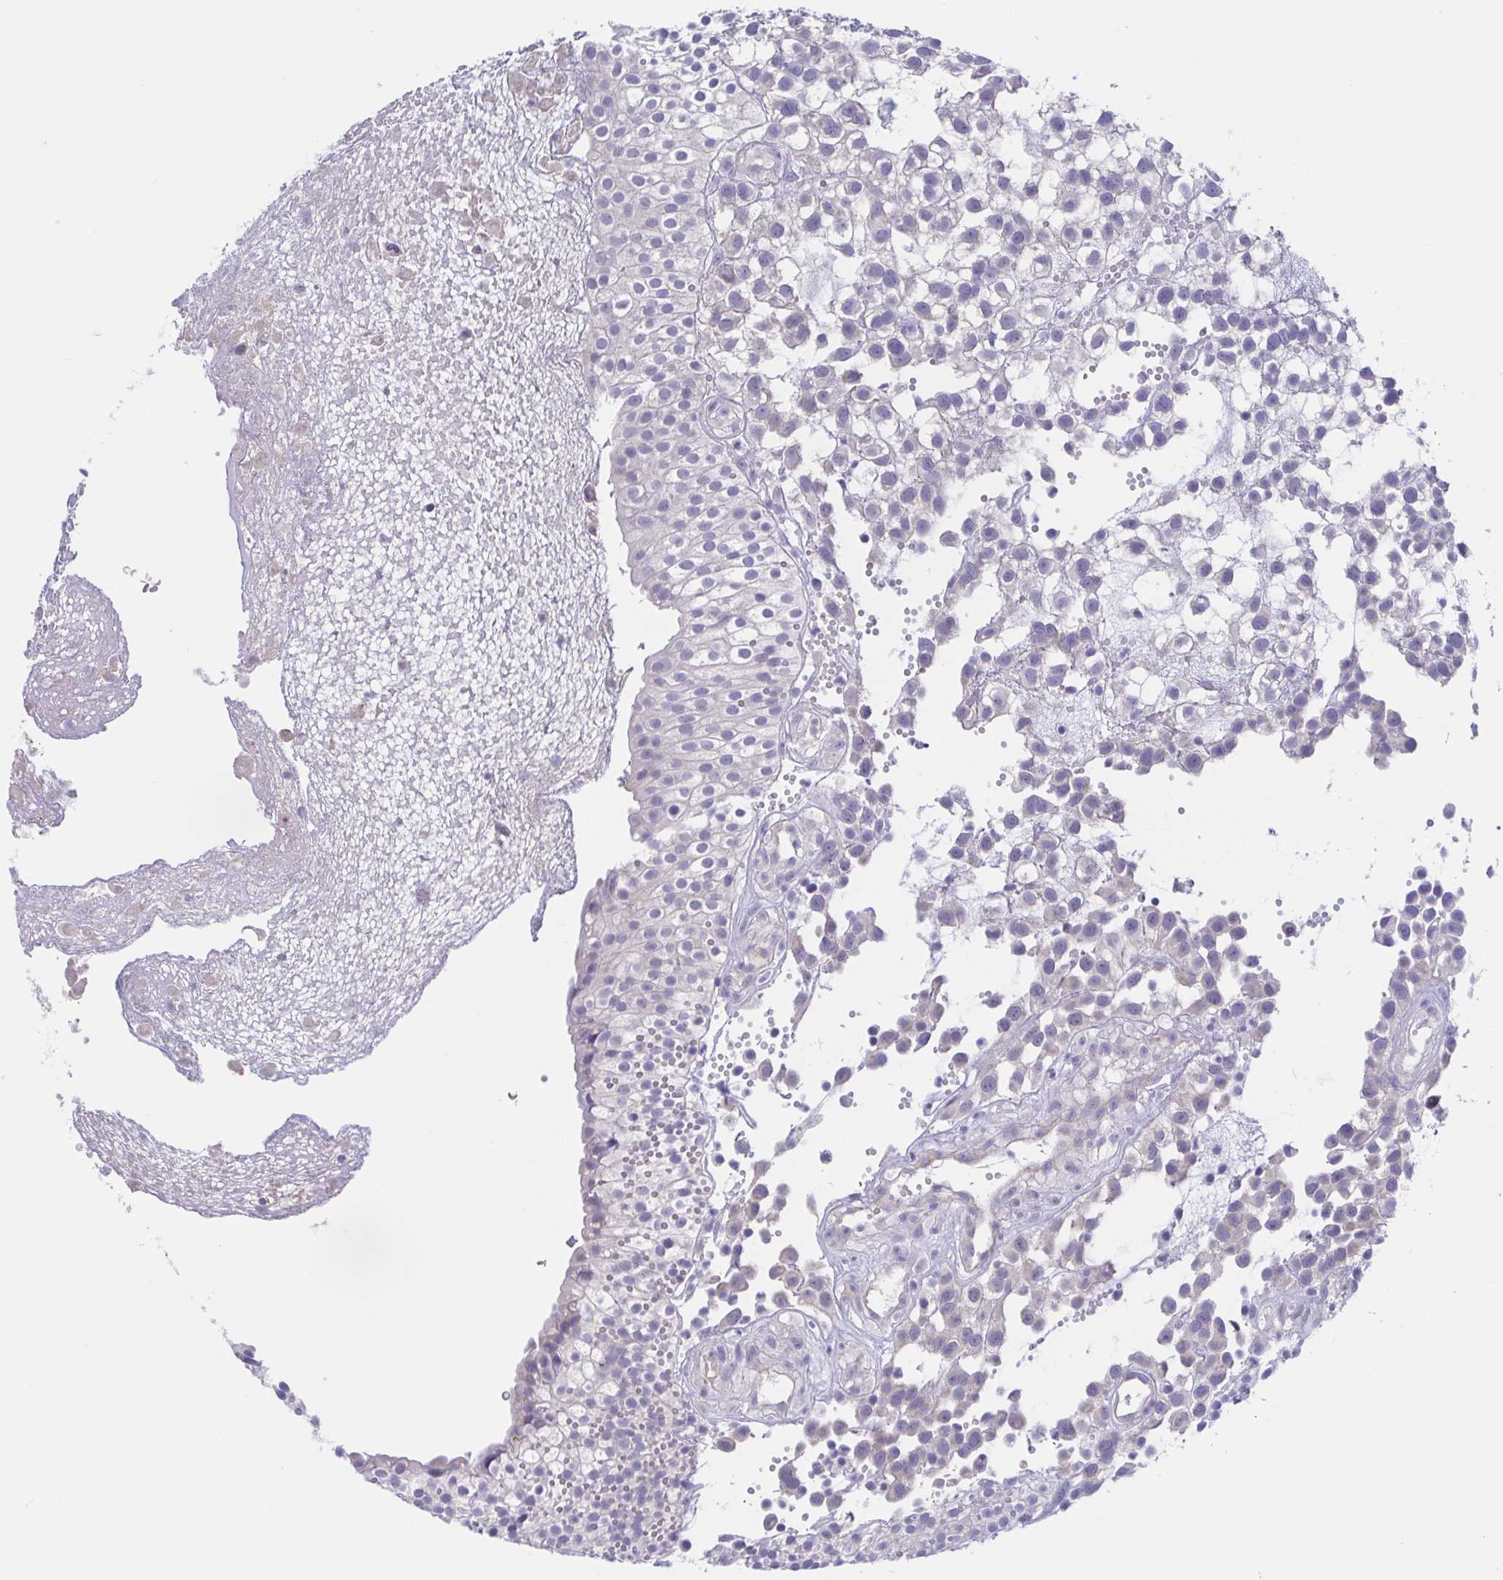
{"staining": {"intensity": "negative", "quantity": "none", "location": "none"}, "tissue": "urothelial cancer", "cell_type": "Tumor cells", "image_type": "cancer", "snomed": [{"axis": "morphology", "description": "Urothelial carcinoma, High grade"}, {"axis": "topography", "description": "Urinary bladder"}], "caption": "Immunohistochemistry (IHC) micrograph of human high-grade urothelial carcinoma stained for a protein (brown), which shows no positivity in tumor cells.", "gene": "TEX12", "patient": {"sex": "male", "age": 56}}